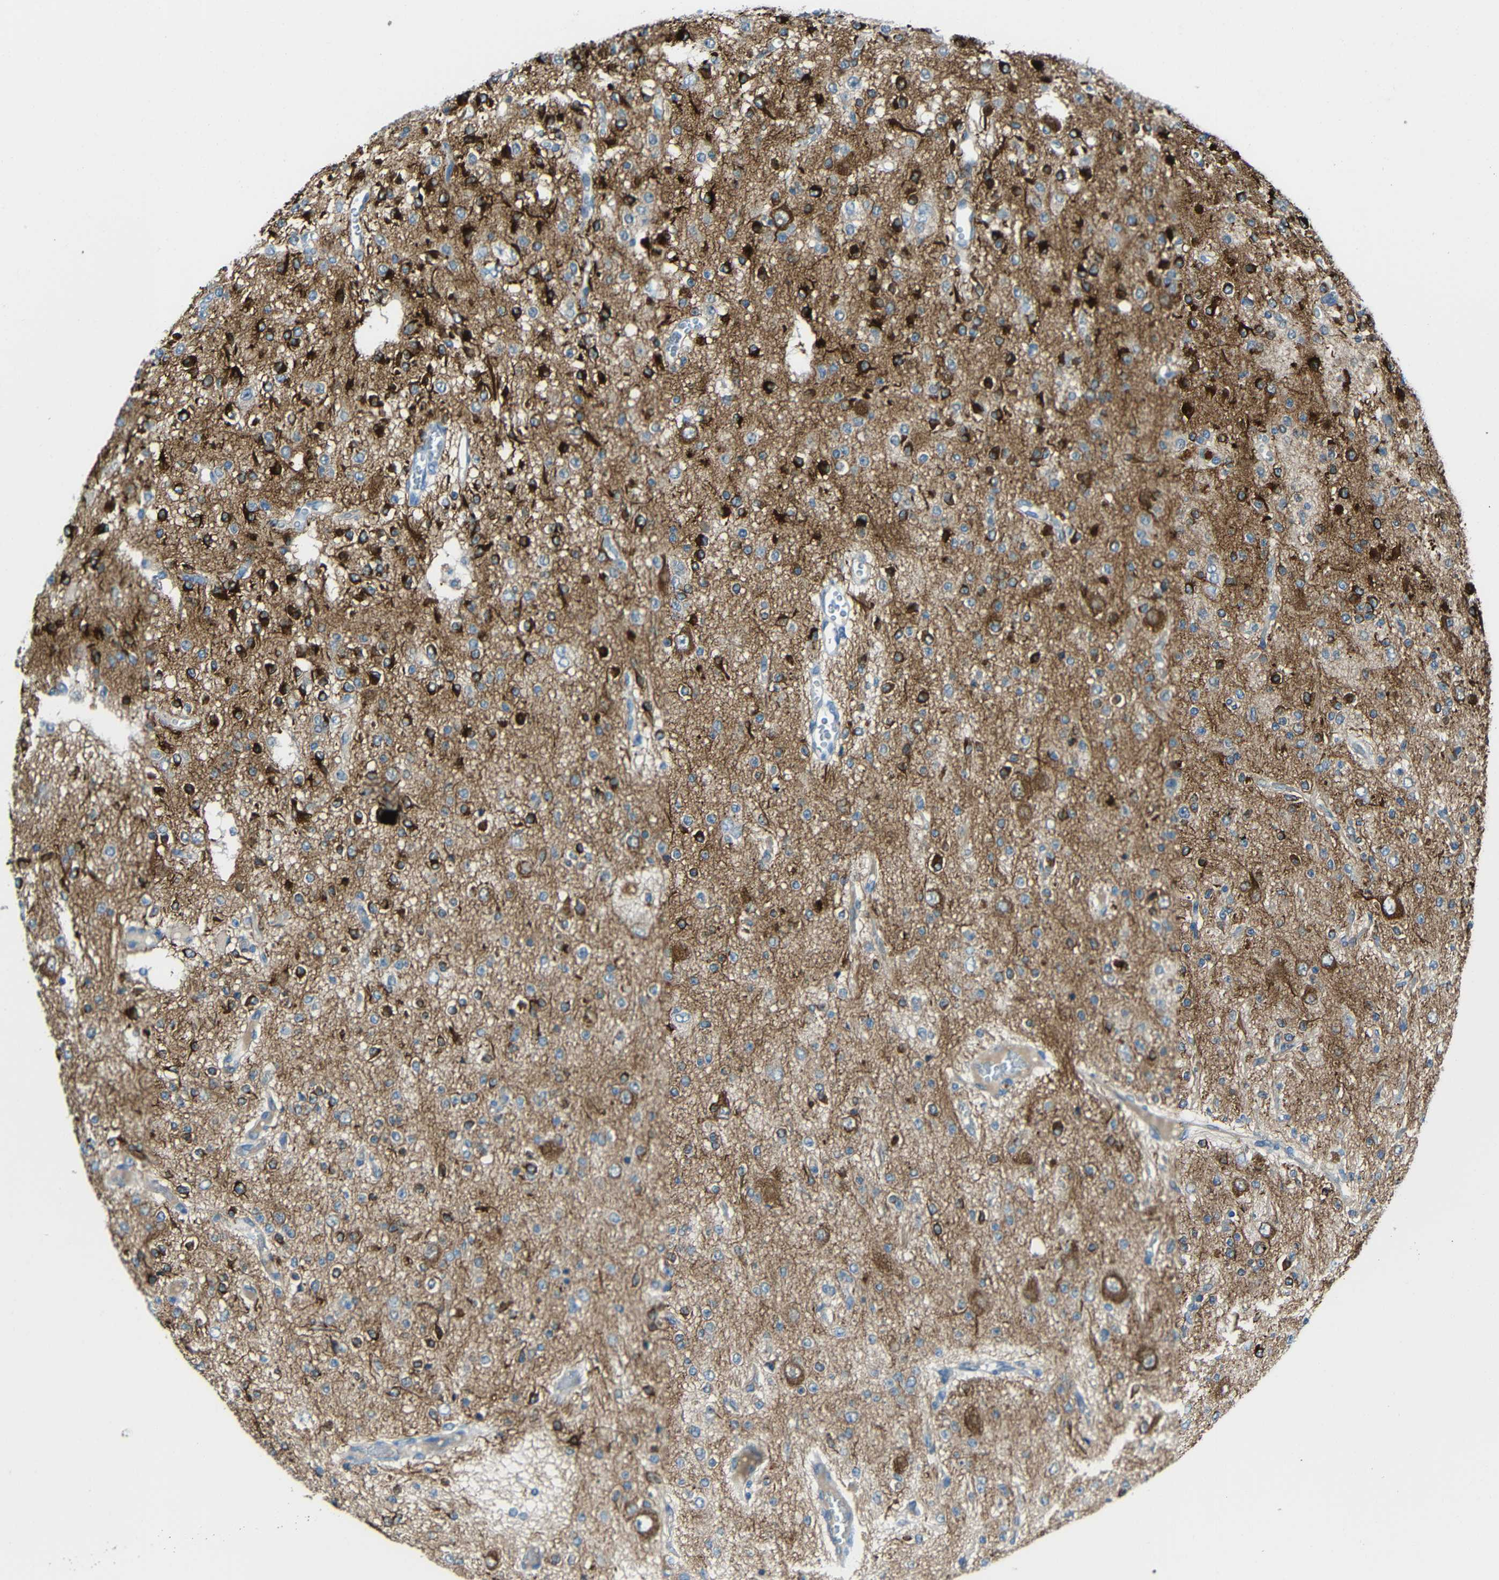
{"staining": {"intensity": "strong", "quantity": ">75%", "location": "cytoplasmic/membranous"}, "tissue": "glioma", "cell_type": "Tumor cells", "image_type": "cancer", "snomed": [{"axis": "morphology", "description": "Glioma, malignant, Low grade"}, {"axis": "topography", "description": "Brain"}], "caption": "IHC (DAB) staining of glioma demonstrates strong cytoplasmic/membranous protein expression in about >75% of tumor cells. The protein of interest is shown in brown color, while the nuclei are stained blue.", "gene": "DCLK1", "patient": {"sex": "male", "age": 38}}